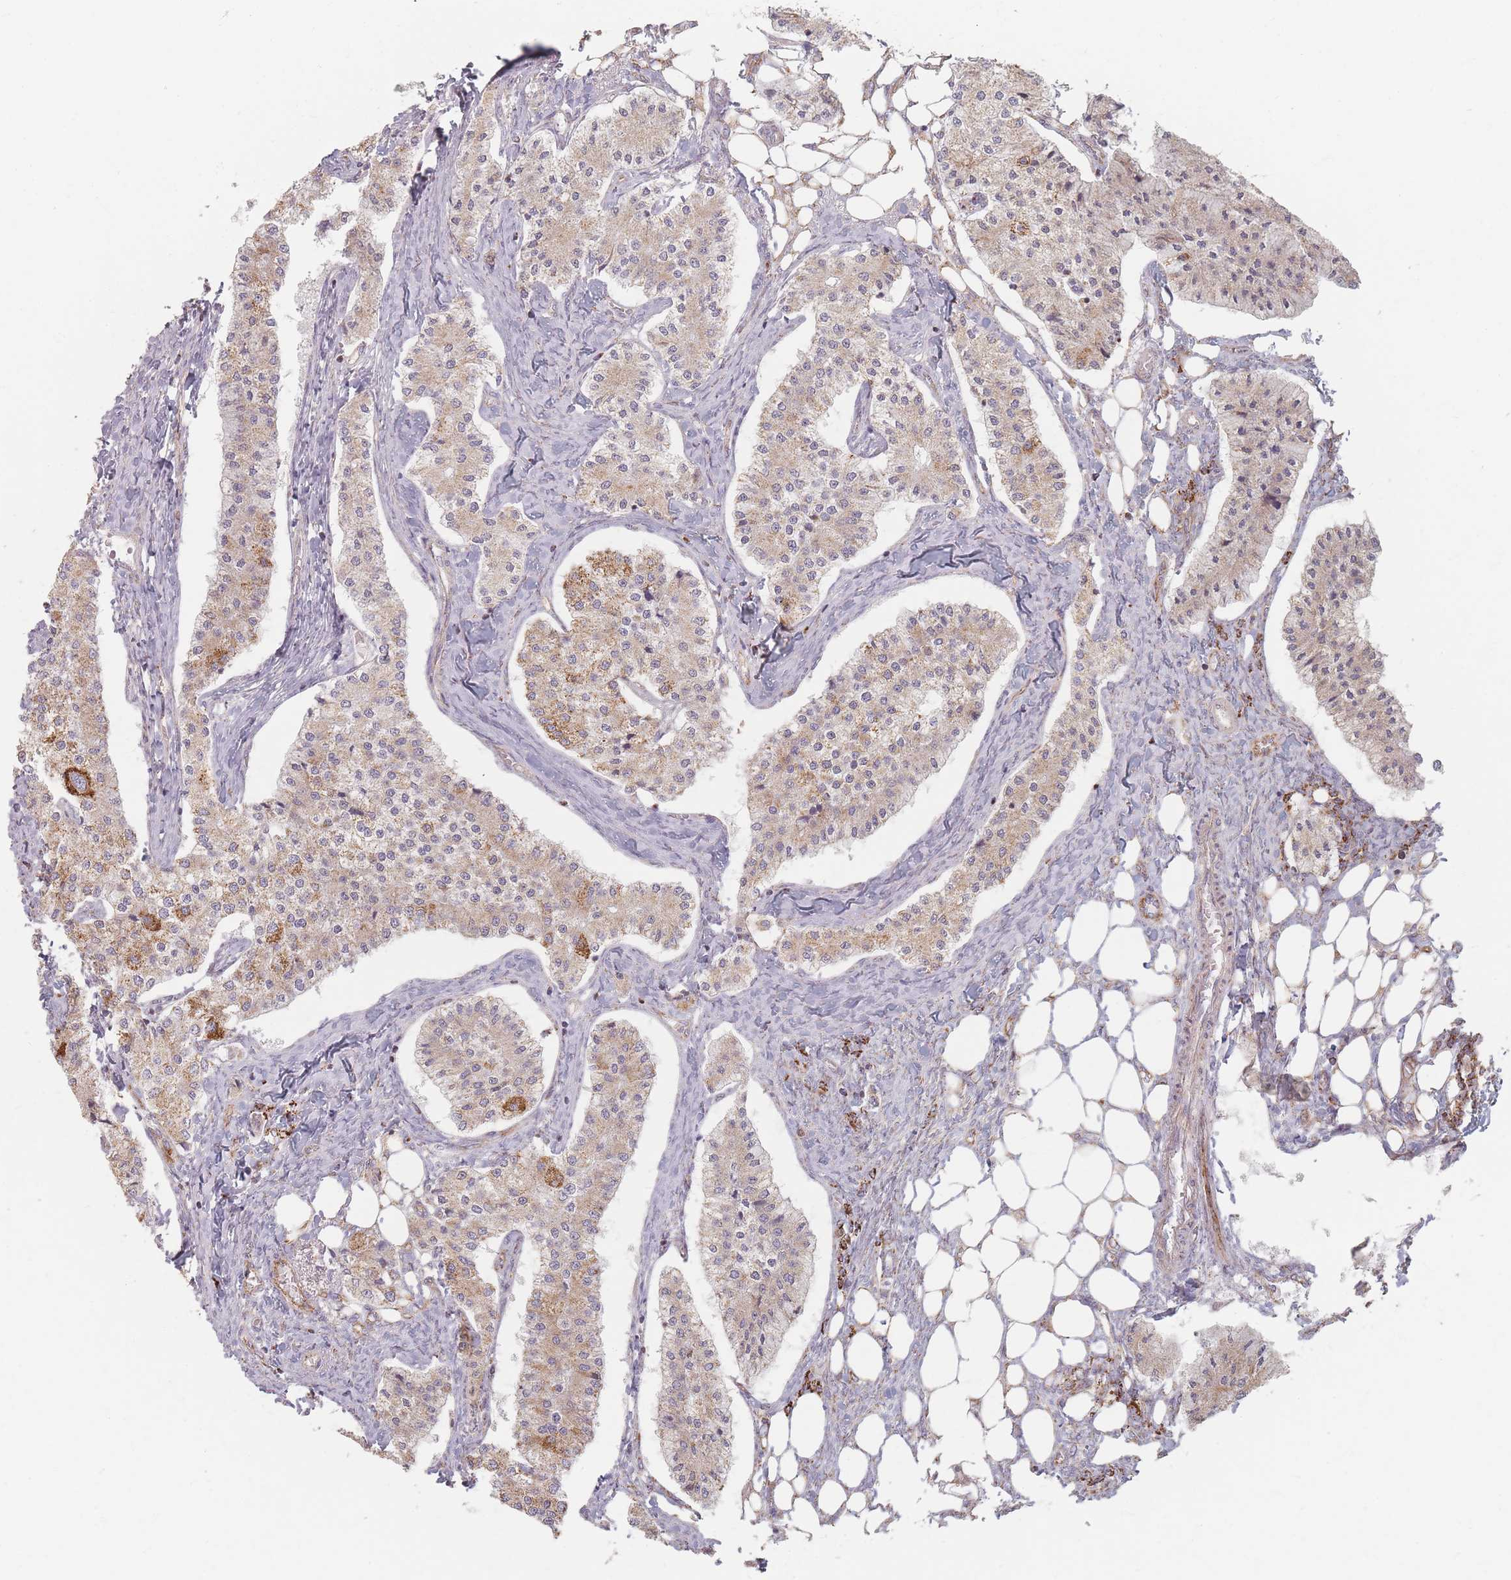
{"staining": {"intensity": "weak", "quantity": ">75%", "location": "cytoplasmic/membranous"}, "tissue": "carcinoid", "cell_type": "Tumor cells", "image_type": "cancer", "snomed": [{"axis": "morphology", "description": "Carcinoid, malignant, NOS"}, {"axis": "topography", "description": "Colon"}], "caption": "An IHC micrograph of neoplastic tissue is shown. Protein staining in brown labels weak cytoplasmic/membranous positivity in malignant carcinoid within tumor cells. The protein of interest is shown in brown color, while the nuclei are stained blue.", "gene": "ESRP2", "patient": {"sex": "female", "age": 52}}